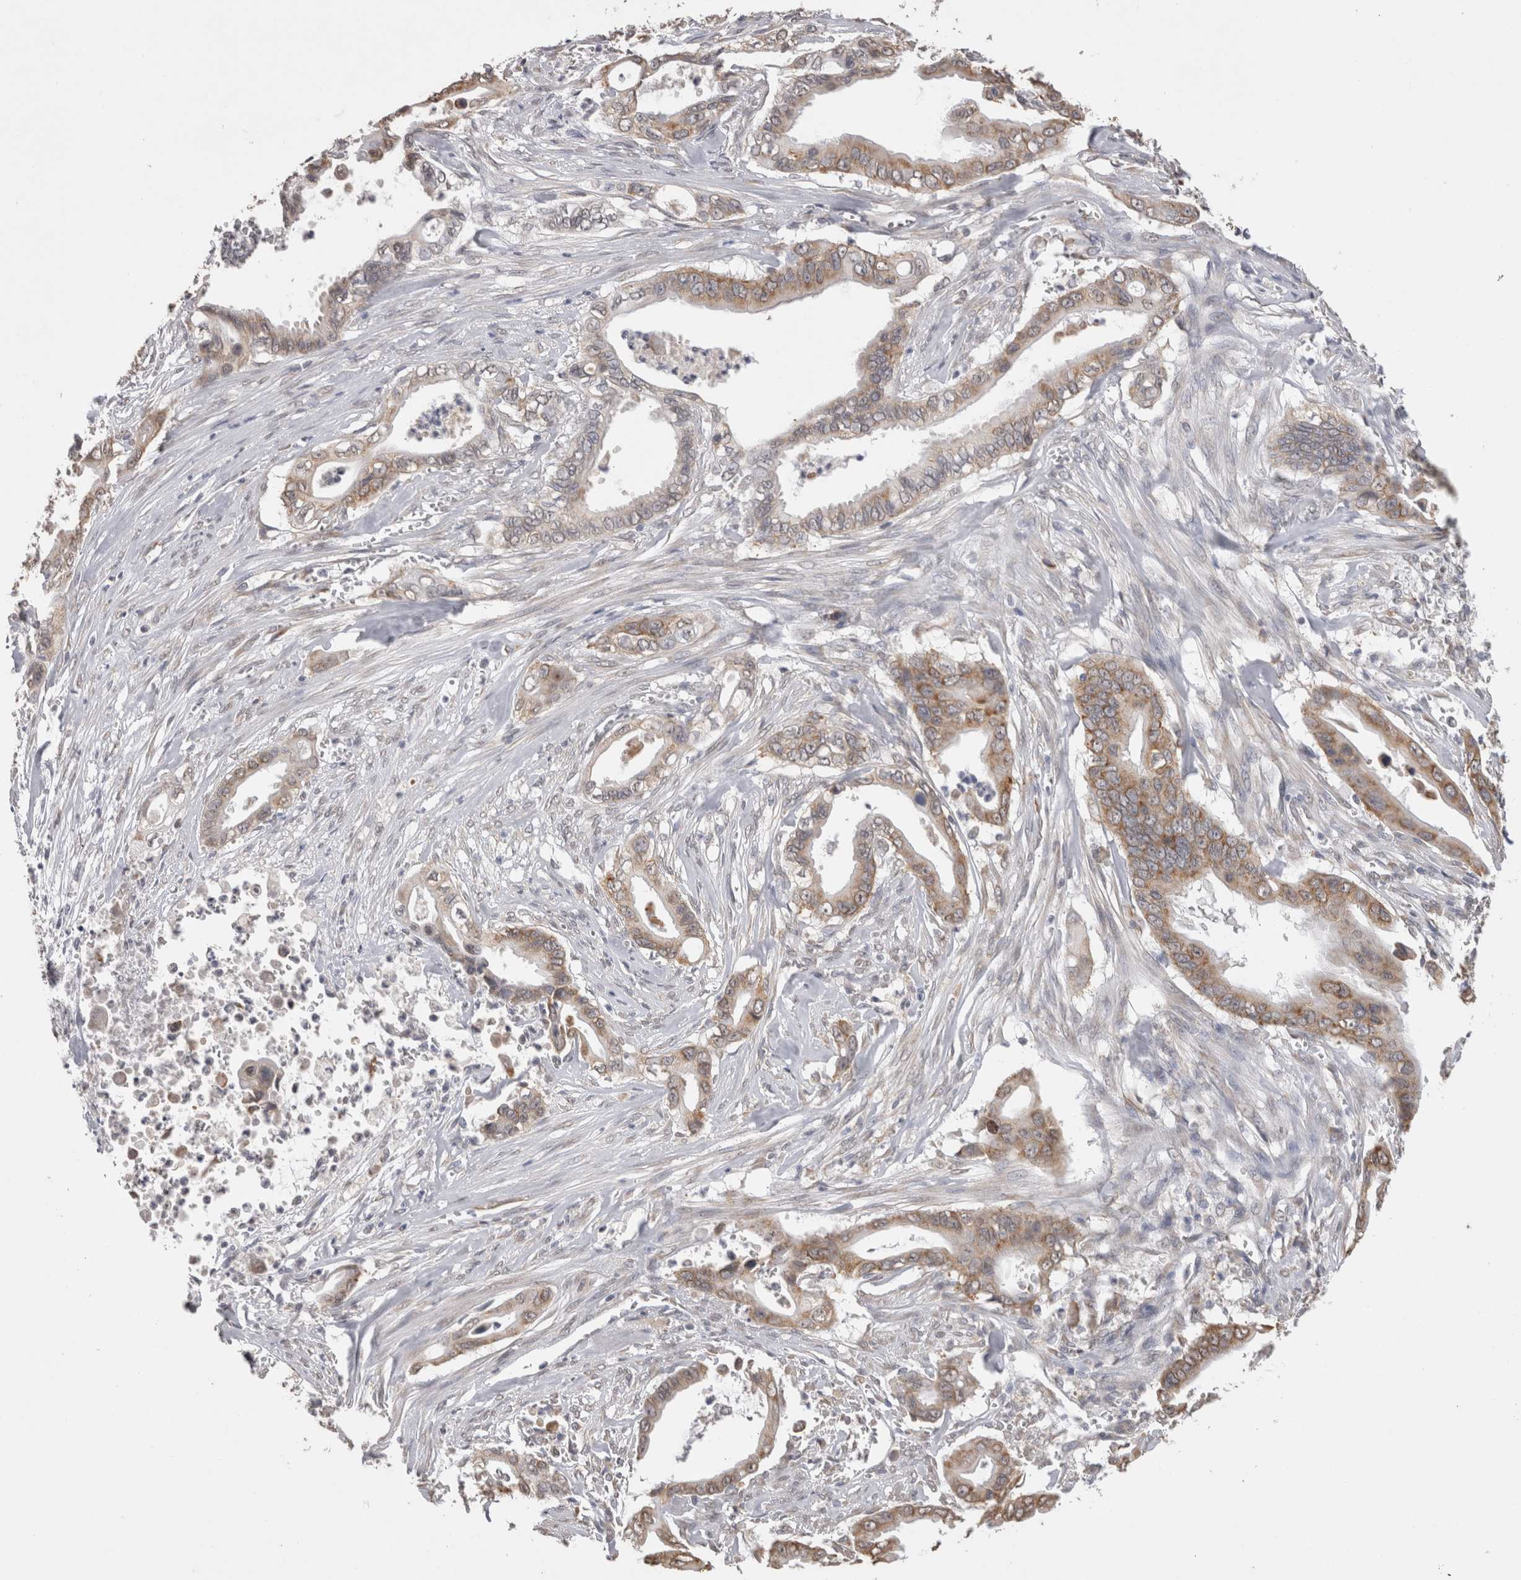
{"staining": {"intensity": "weak", "quantity": ">75%", "location": "cytoplasmic/membranous"}, "tissue": "pancreatic cancer", "cell_type": "Tumor cells", "image_type": "cancer", "snomed": [{"axis": "morphology", "description": "Adenocarcinoma, NOS"}, {"axis": "topography", "description": "Pancreas"}], "caption": "Pancreatic cancer stained with a protein marker shows weak staining in tumor cells.", "gene": "NOMO1", "patient": {"sex": "male", "age": 59}}